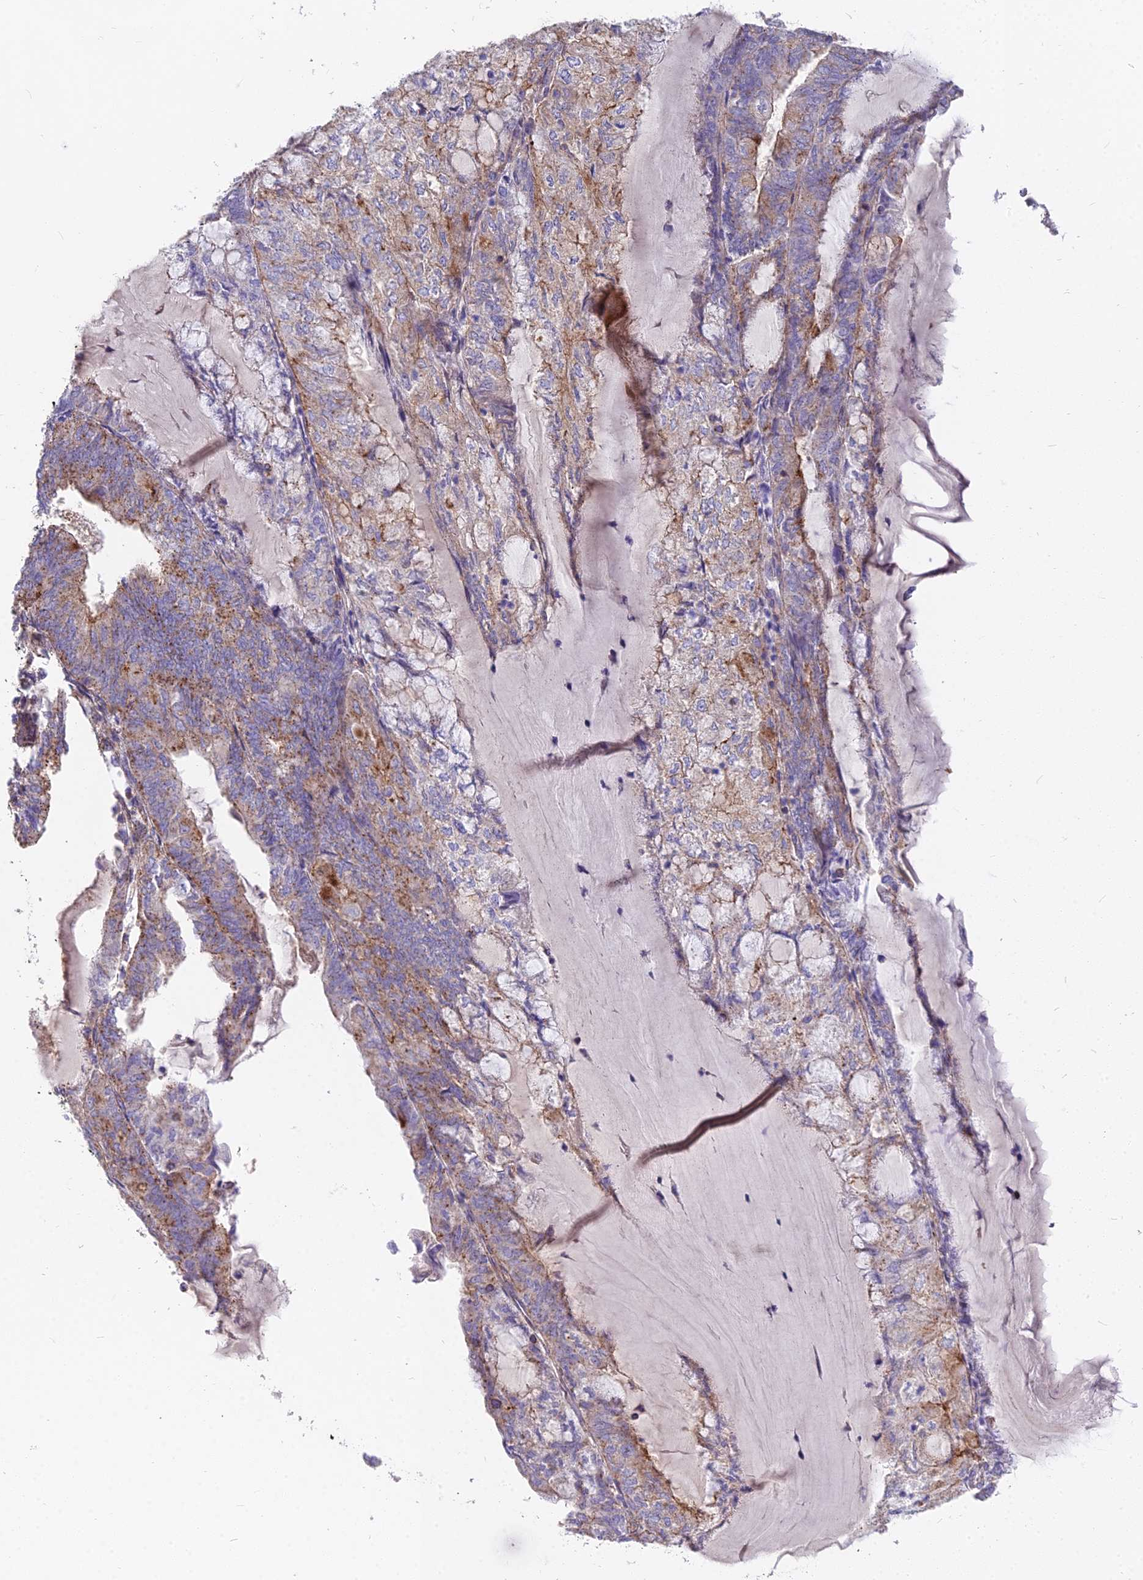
{"staining": {"intensity": "moderate", "quantity": "25%-75%", "location": "cytoplasmic/membranous"}, "tissue": "endometrial cancer", "cell_type": "Tumor cells", "image_type": "cancer", "snomed": [{"axis": "morphology", "description": "Adenocarcinoma, NOS"}, {"axis": "topography", "description": "Endometrium"}], "caption": "Brown immunohistochemical staining in human endometrial adenocarcinoma exhibits moderate cytoplasmic/membranous staining in about 25%-75% of tumor cells.", "gene": "FRMPD1", "patient": {"sex": "female", "age": 81}}